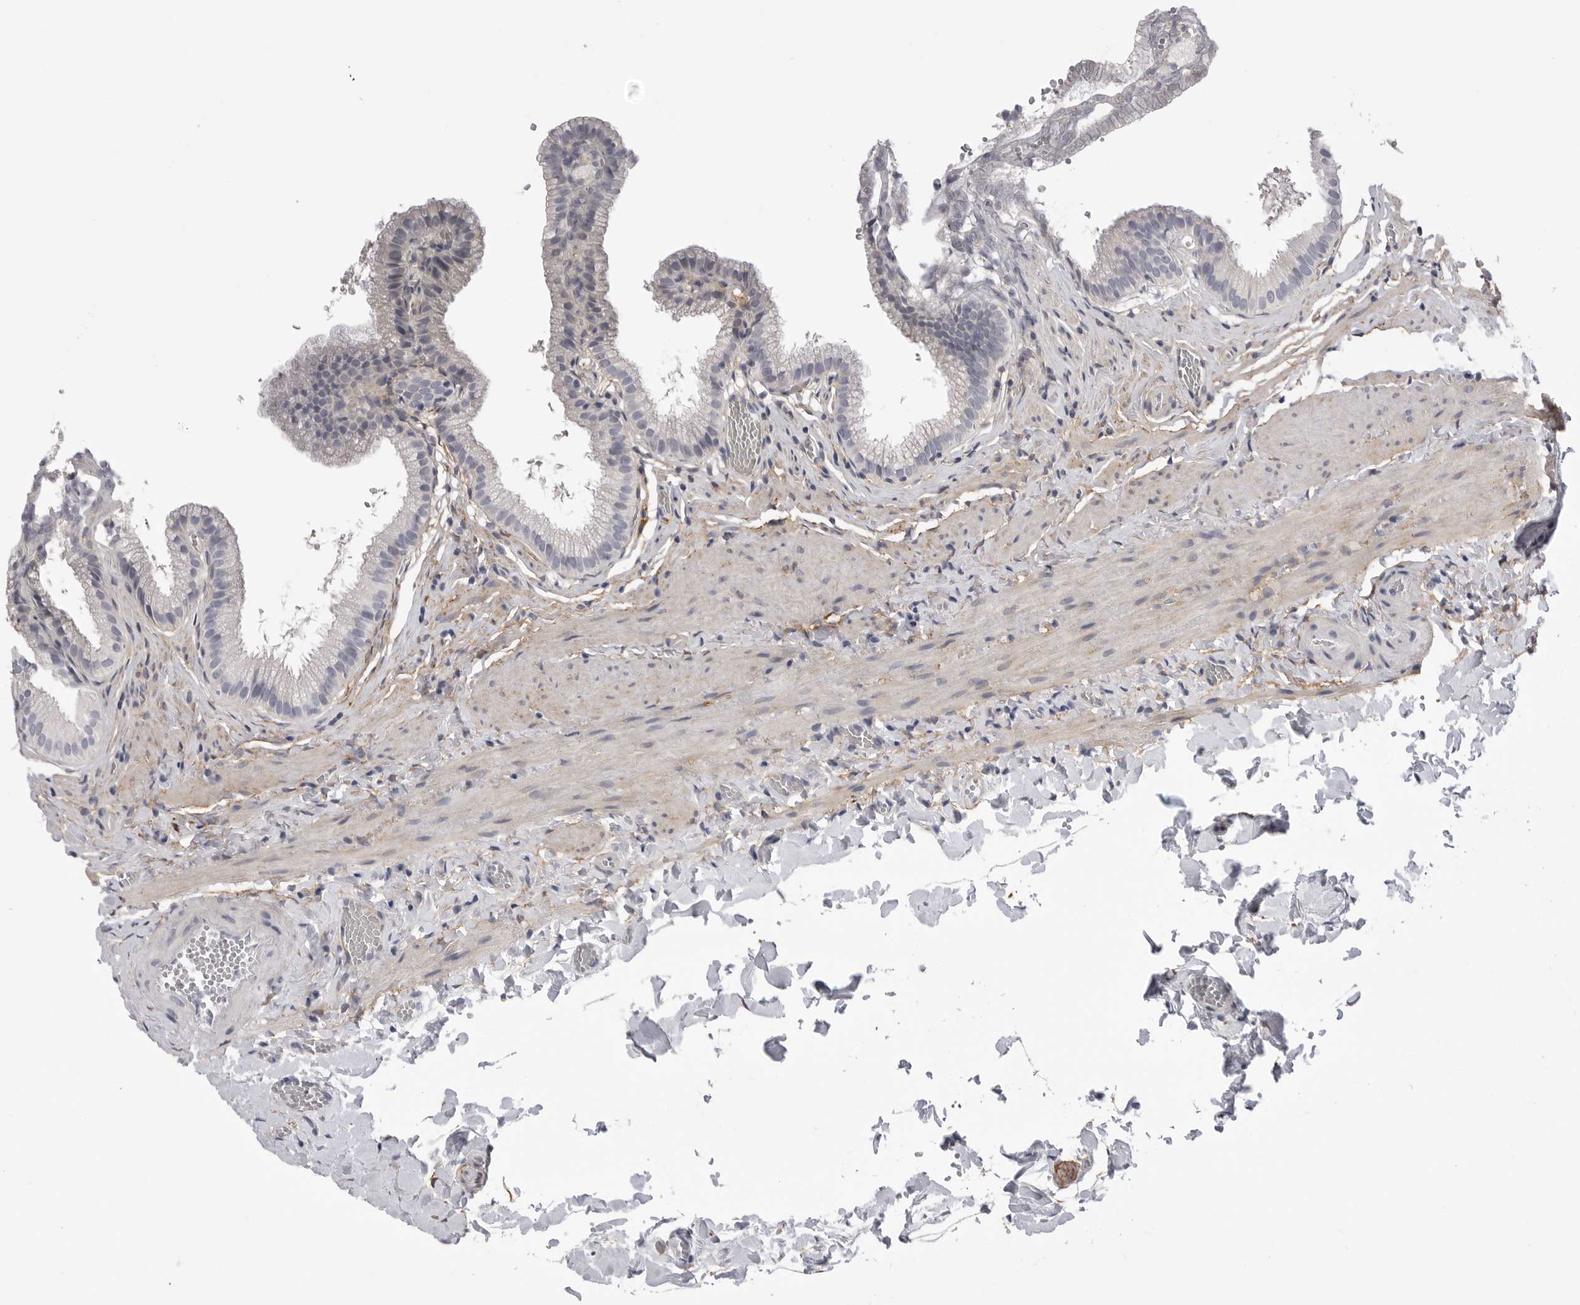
{"staining": {"intensity": "negative", "quantity": "none", "location": "none"}, "tissue": "gallbladder", "cell_type": "Glandular cells", "image_type": "normal", "snomed": [{"axis": "morphology", "description": "Normal tissue, NOS"}, {"axis": "topography", "description": "Gallbladder"}], "caption": "There is no significant expression in glandular cells of gallbladder. (DAB IHC visualized using brightfield microscopy, high magnification).", "gene": "AKAP12", "patient": {"sex": "male", "age": 38}}